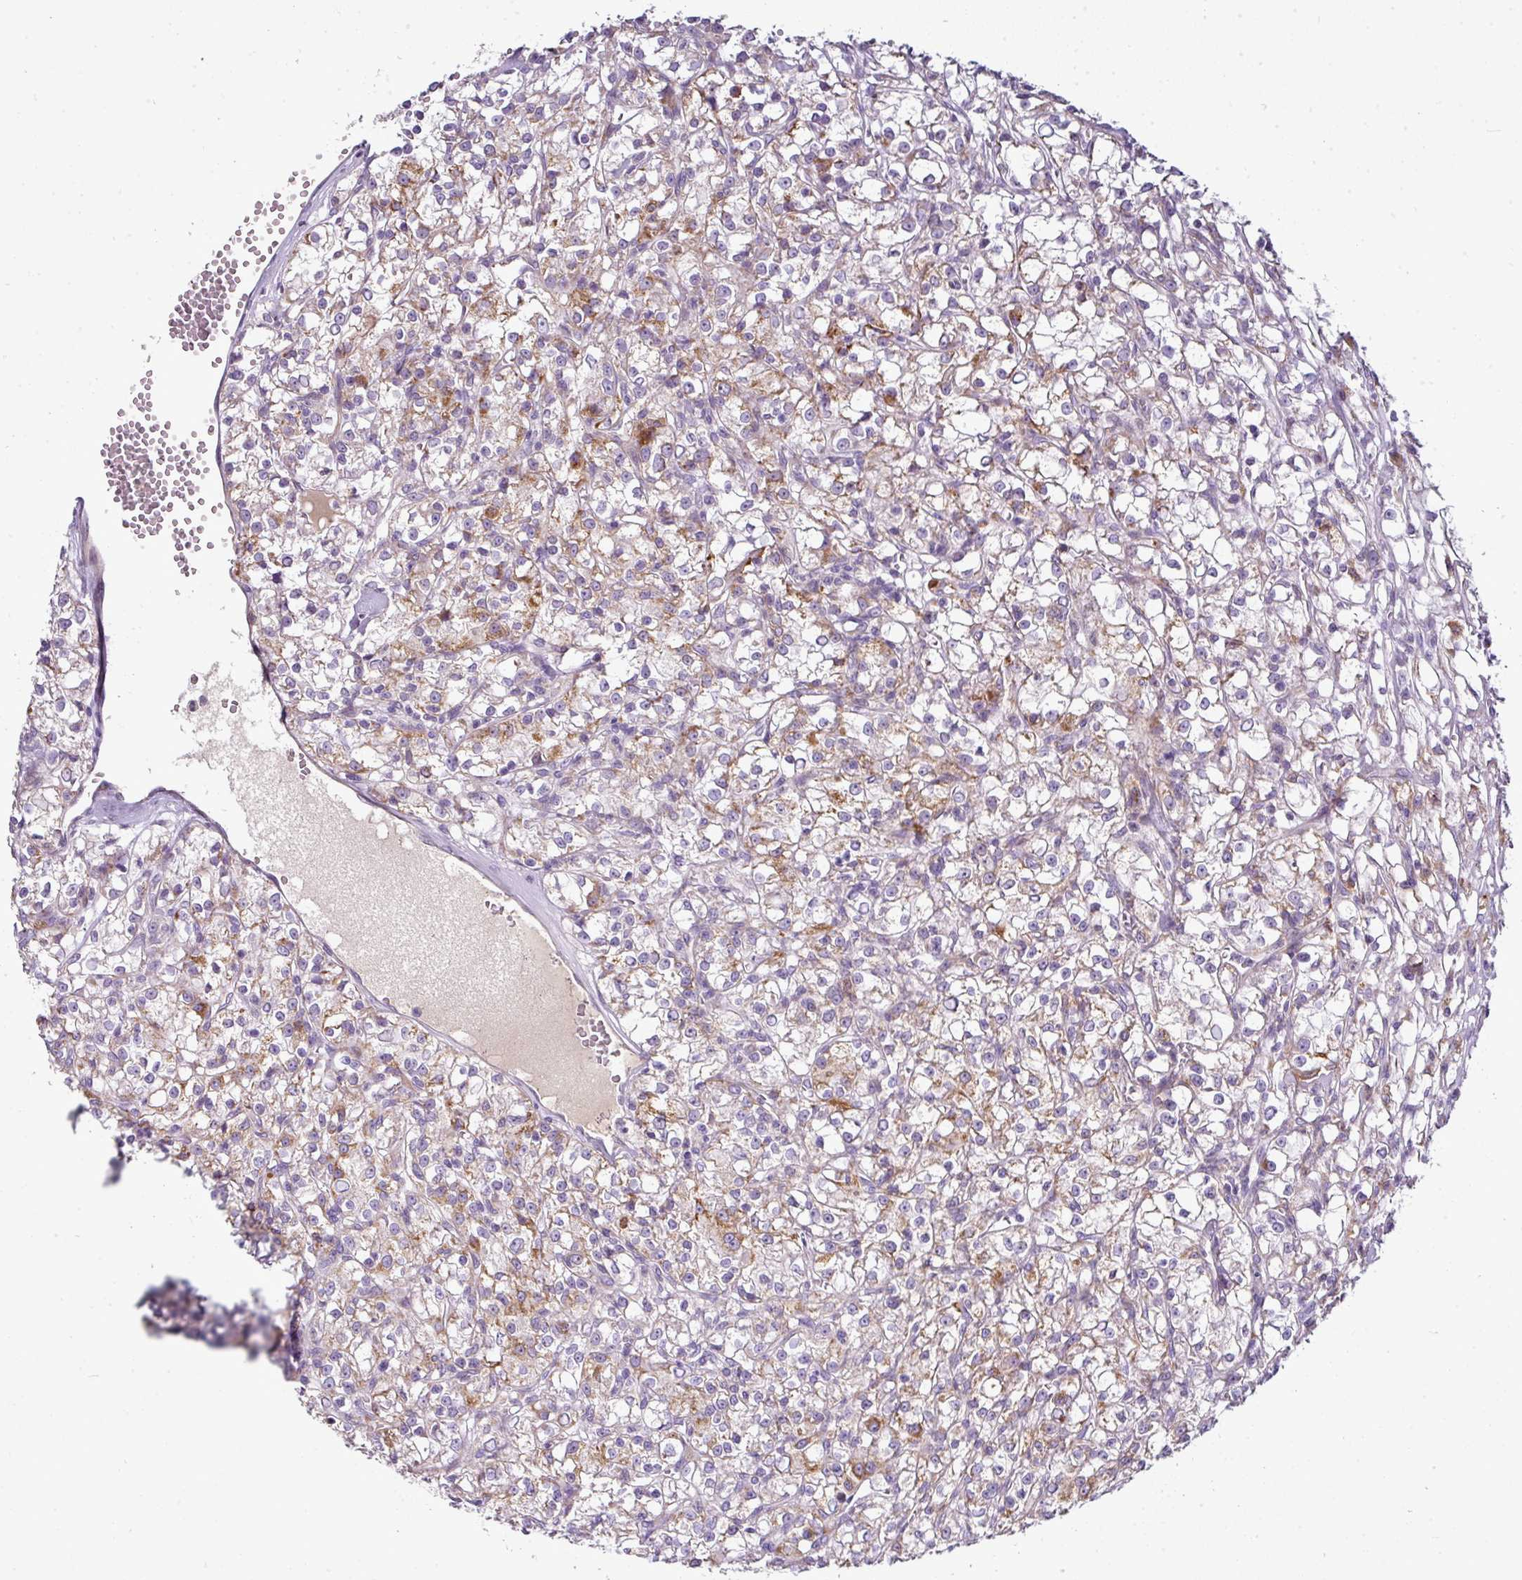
{"staining": {"intensity": "moderate", "quantity": "<25%", "location": "cytoplasmic/membranous"}, "tissue": "renal cancer", "cell_type": "Tumor cells", "image_type": "cancer", "snomed": [{"axis": "morphology", "description": "Adenocarcinoma, NOS"}, {"axis": "topography", "description": "Kidney"}], "caption": "Human renal cancer (adenocarcinoma) stained for a protein (brown) shows moderate cytoplasmic/membranous positive positivity in about <25% of tumor cells.", "gene": "GAN", "patient": {"sex": "female", "age": 59}}